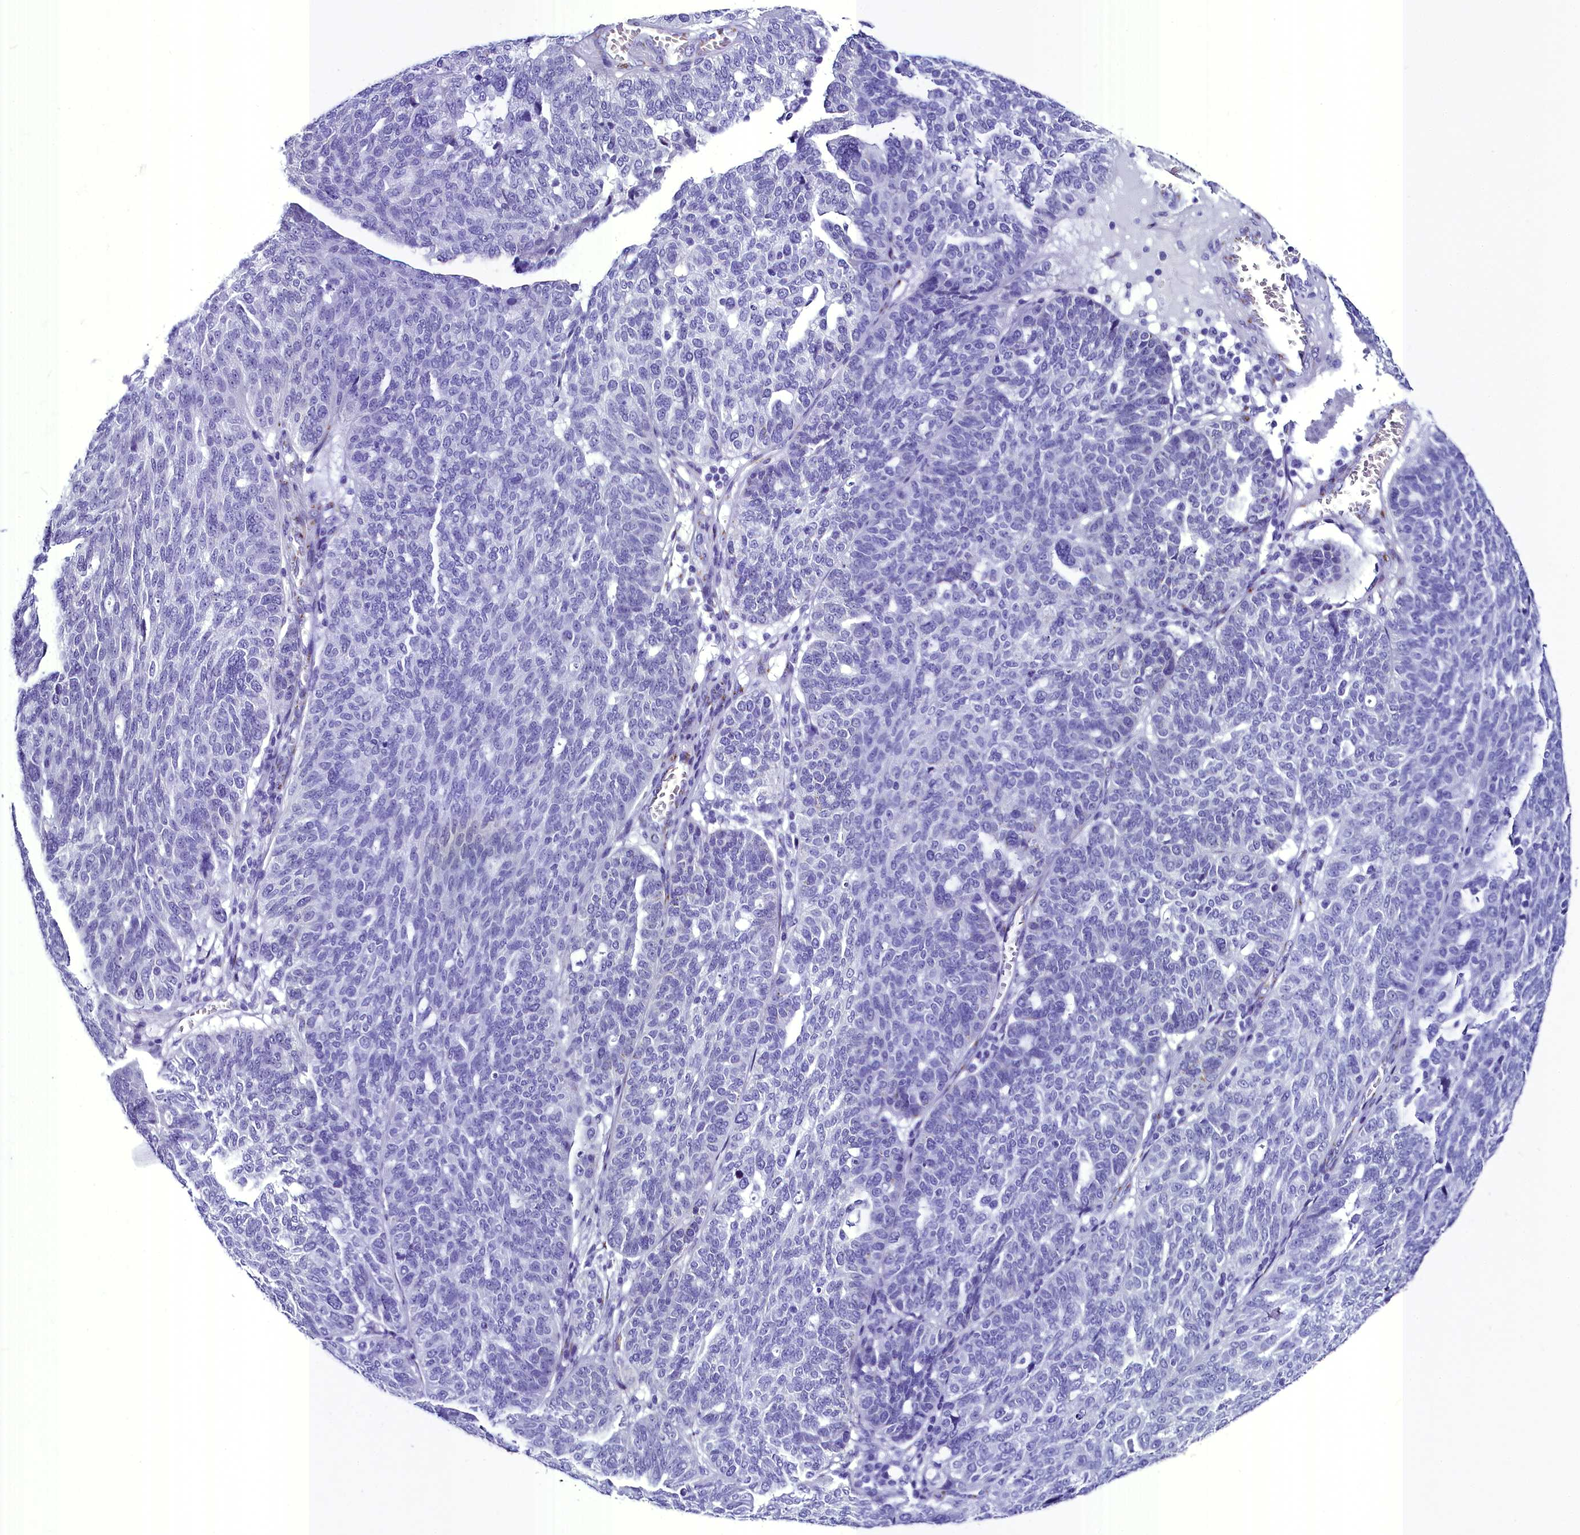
{"staining": {"intensity": "negative", "quantity": "none", "location": "none"}, "tissue": "ovarian cancer", "cell_type": "Tumor cells", "image_type": "cancer", "snomed": [{"axis": "morphology", "description": "Cystadenocarcinoma, serous, NOS"}, {"axis": "topography", "description": "Ovary"}], "caption": "Immunohistochemistry (IHC) histopathology image of neoplastic tissue: ovarian serous cystadenocarcinoma stained with DAB reveals no significant protein expression in tumor cells.", "gene": "AP3B2", "patient": {"sex": "female", "age": 59}}